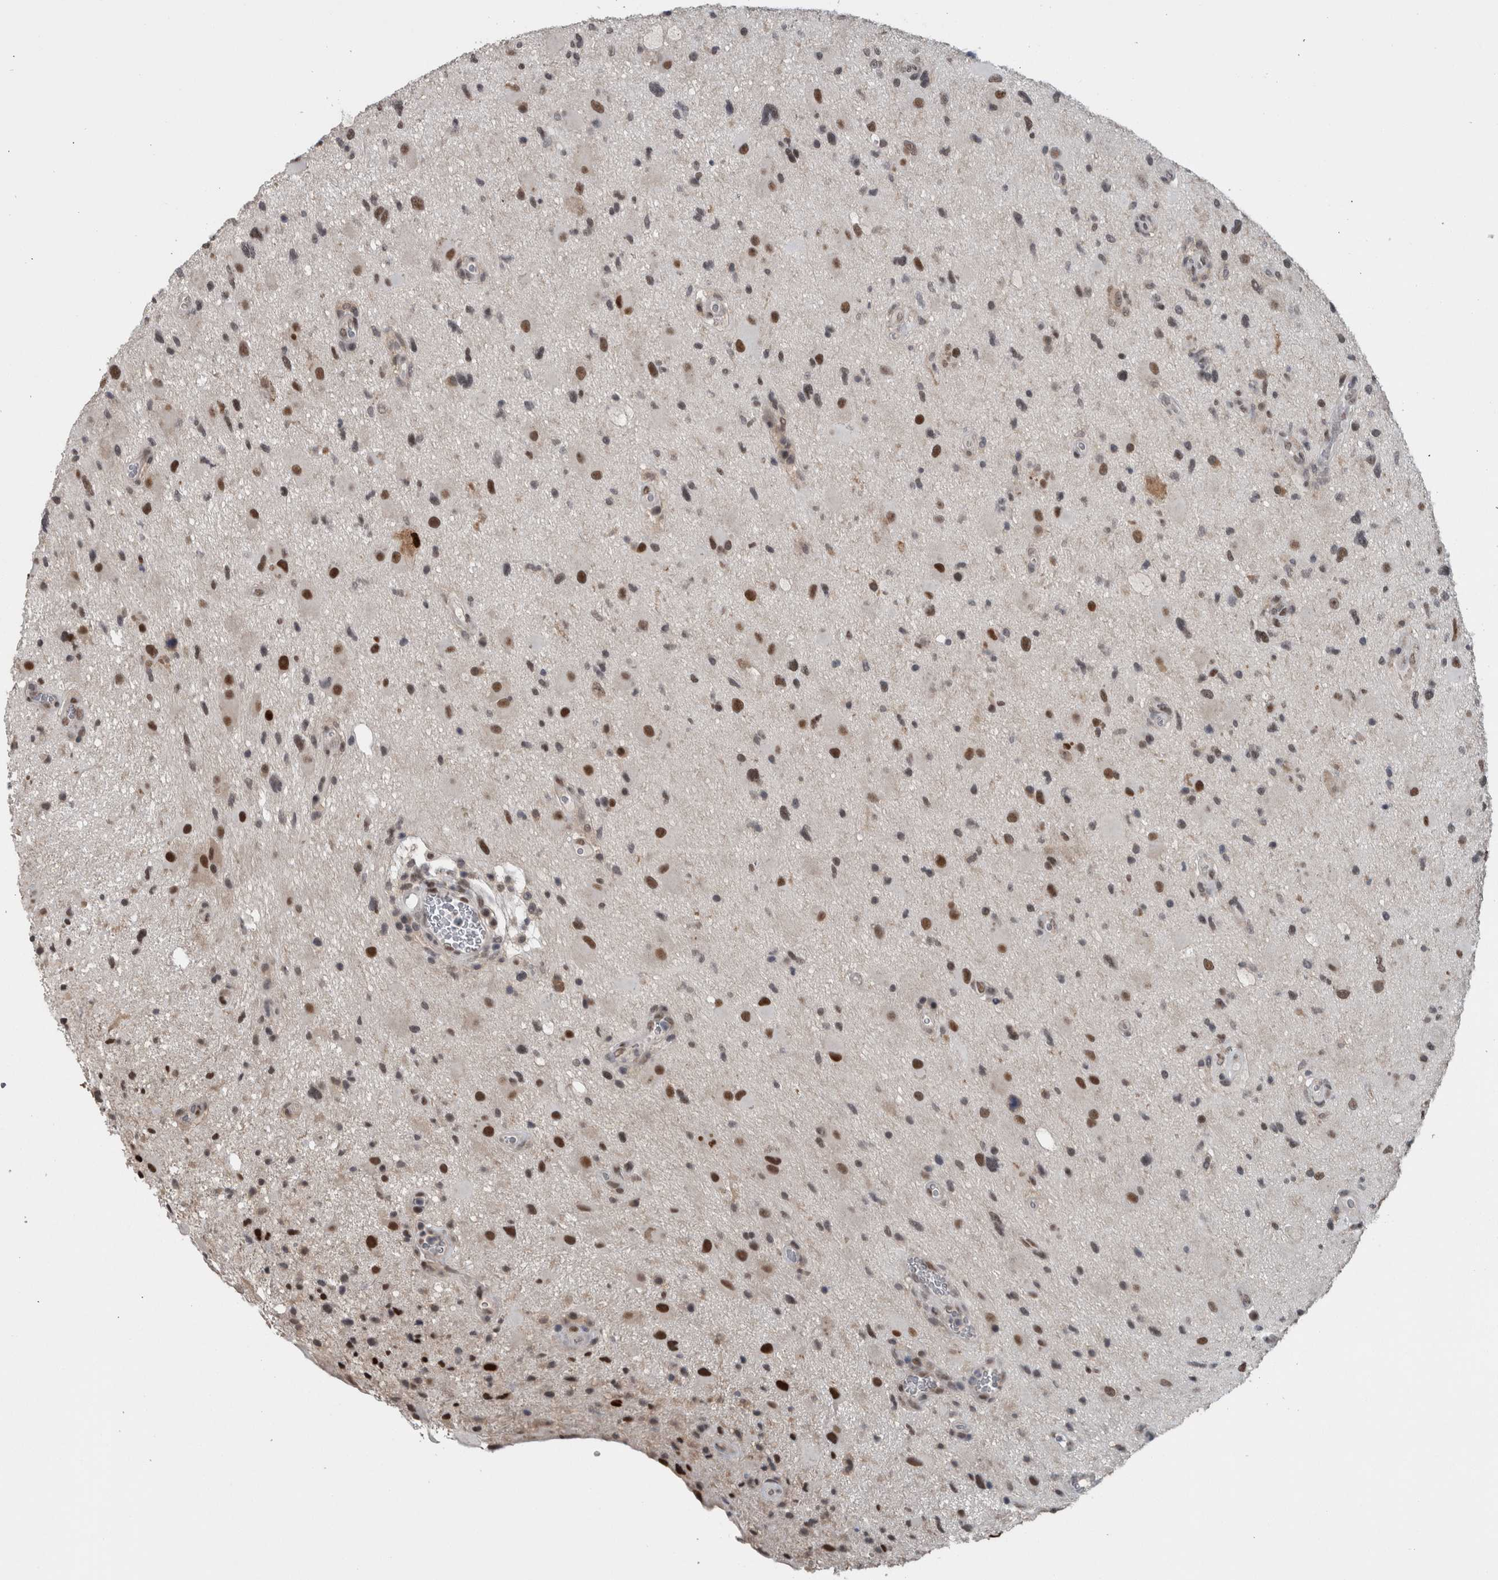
{"staining": {"intensity": "strong", "quantity": ">75%", "location": "nuclear"}, "tissue": "glioma", "cell_type": "Tumor cells", "image_type": "cancer", "snomed": [{"axis": "morphology", "description": "Glioma, malignant, High grade"}, {"axis": "topography", "description": "Brain"}], "caption": "Human glioma stained with a protein marker displays strong staining in tumor cells.", "gene": "ZBTB21", "patient": {"sex": "male", "age": 33}}